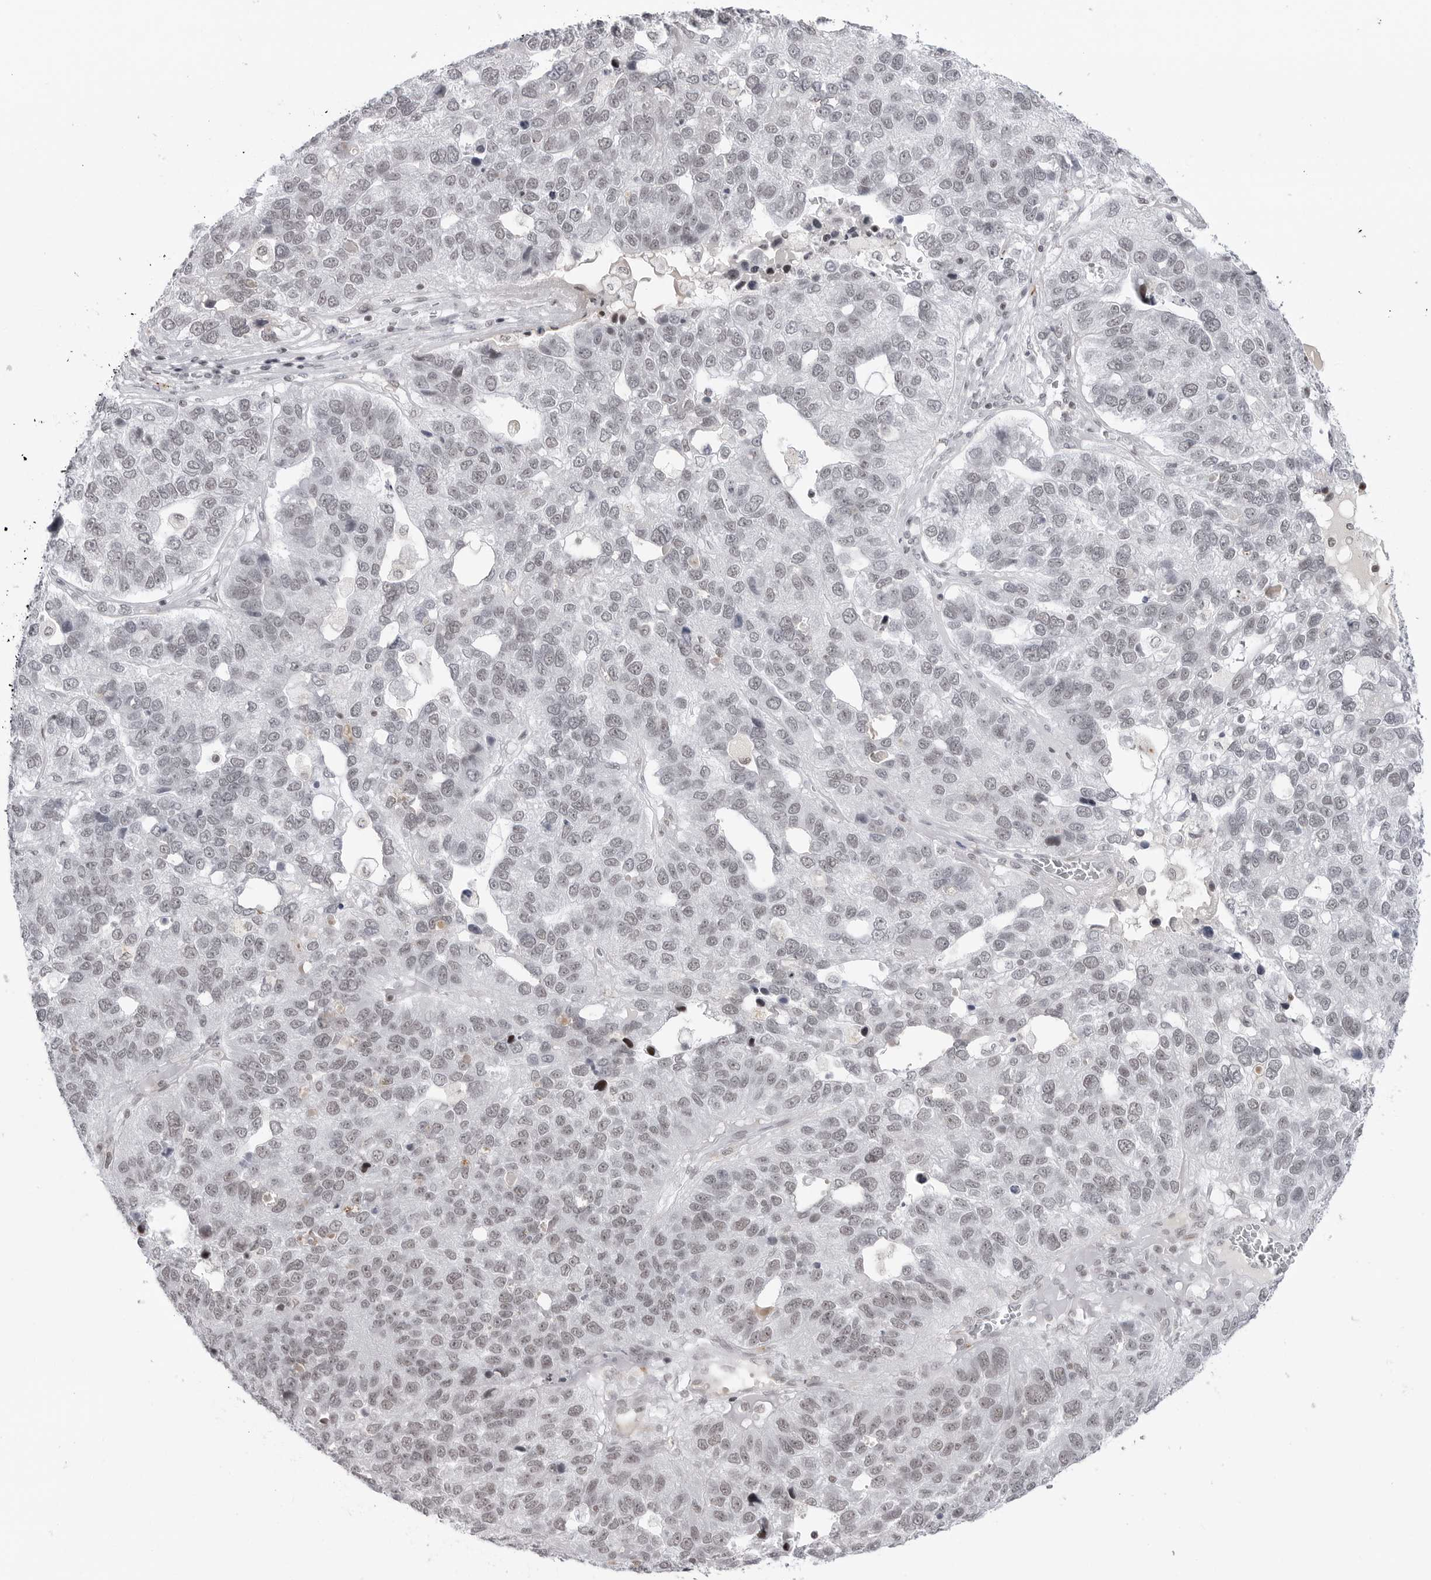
{"staining": {"intensity": "negative", "quantity": "none", "location": "none"}, "tissue": "pancreatic cancer", "cell_type": "Tumor cells", "image_type": "cancer", "snomed": [{"axis": "morphology", "description": "Adenocarcinoma, NOS"}, {"axis": "topography", "description": "Pancreas"}], "caption": "Image shows no significant protein positivity in tumor cells of pancreatic adenocarcinoma.", "gene": "TRIM66", "patient": {"sex": "female", "age": 61}}